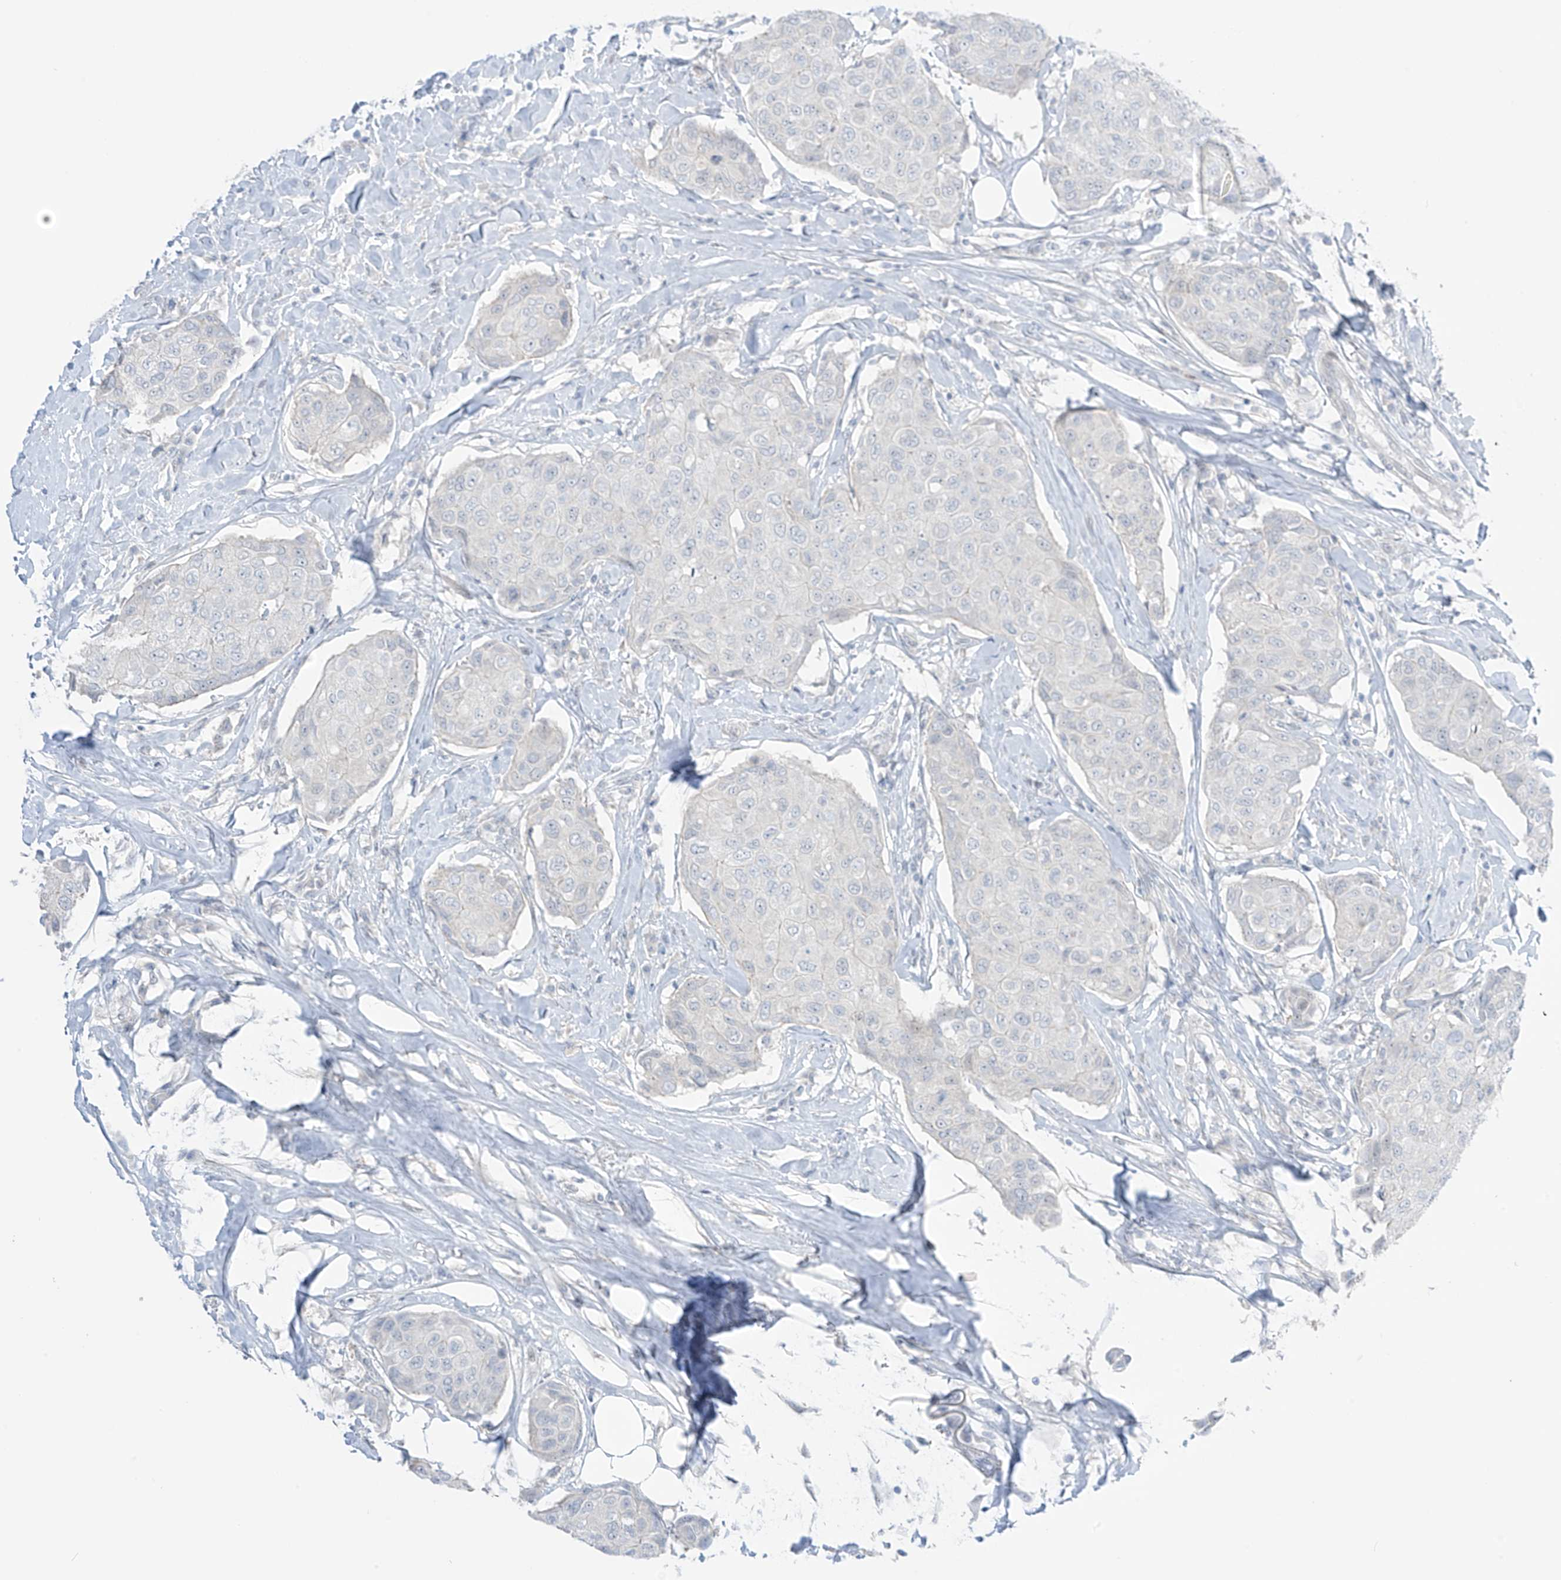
{"staining": {"intensity": "negative", "quantity": "none", "location": "none"}, "tissue": "breast cancer", "cell_type": "Tumor cells", "image_type": "cancer", "snomed": [{"axis": "morphology", "description": "Duct carcinoma"}, {"axis": "topography", "description": "Breast"}], "caption": "Human breast intraductal carcinoma stained for a protein using IHC displays no expression in tumor cells.", "gene": "ASPRV1", "patient": {"sex": "female", "age": 80}}